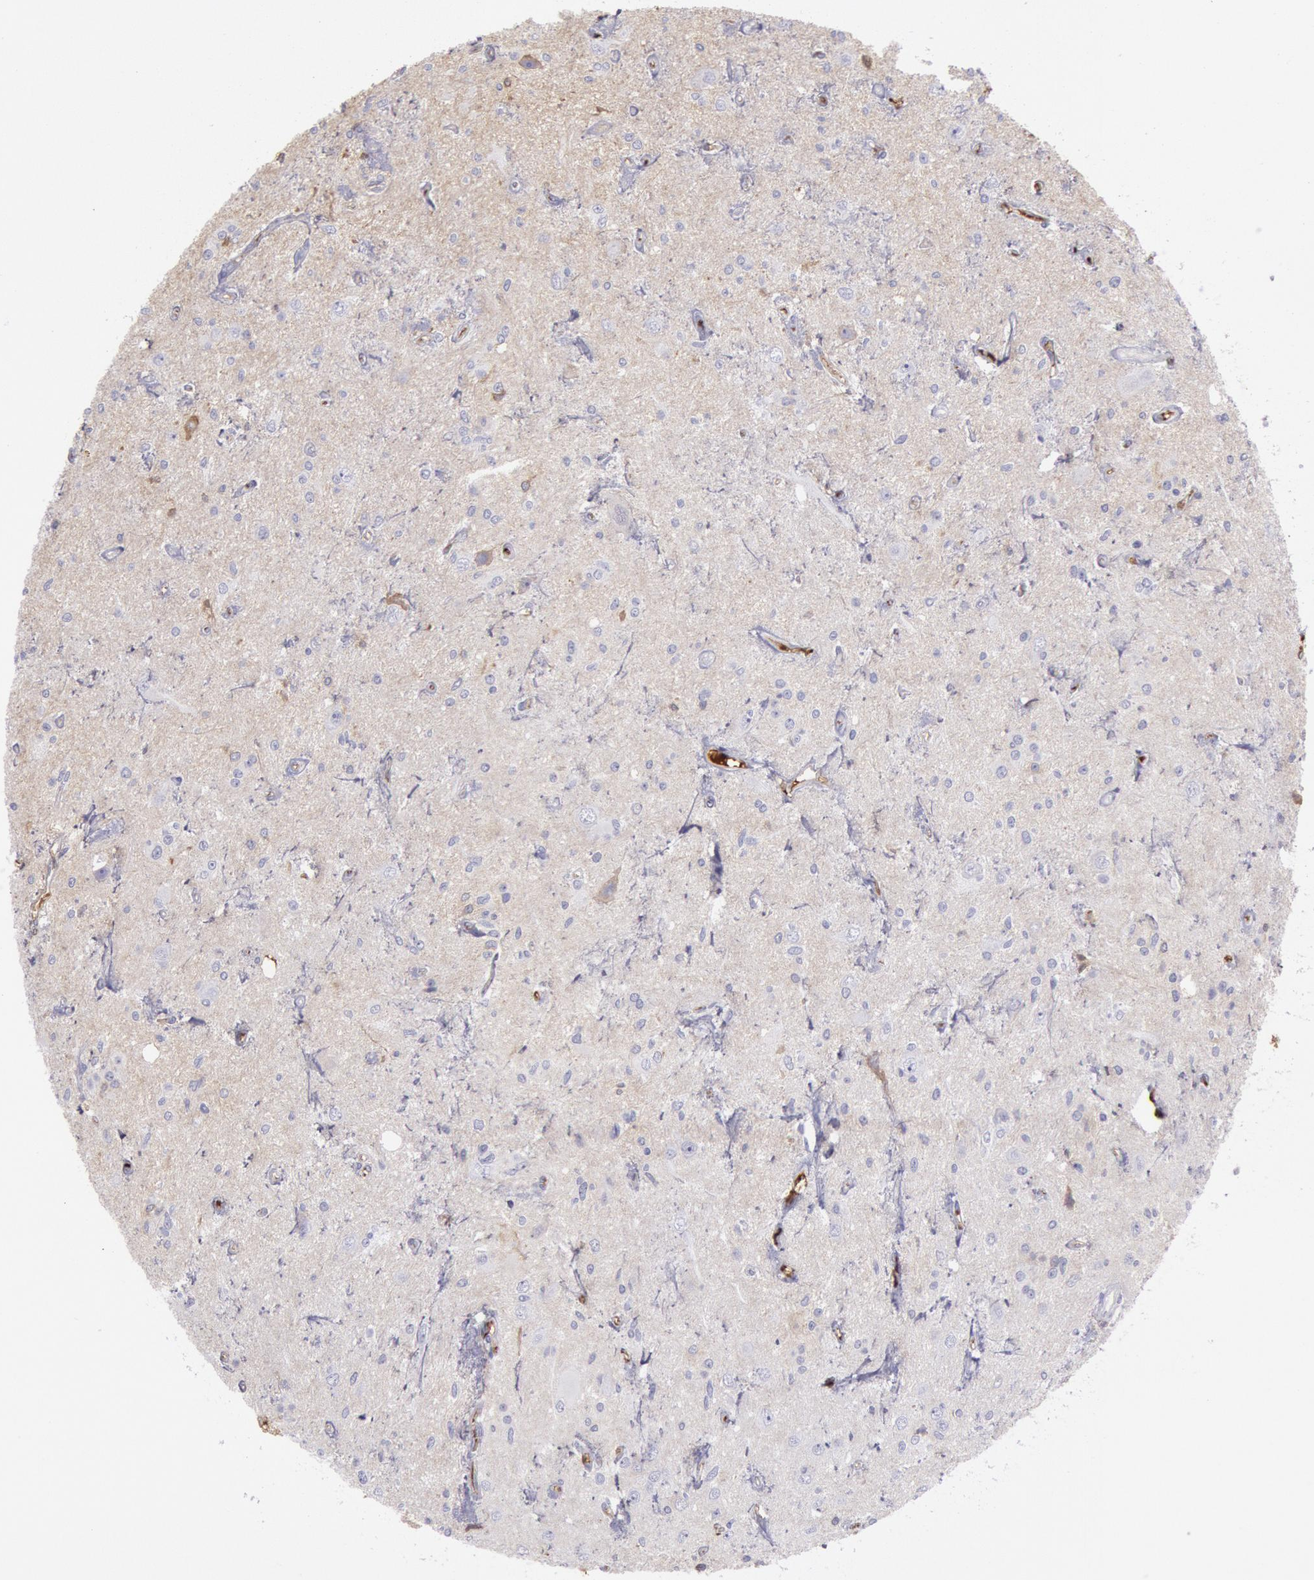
{"staining": {"intensity": "negative", "quantity": "none", "location": "none"}, "tissue": "glioma", "cell_type": "Tumor cells", "image_type": "cancer", "snomed": [{"axis": "morphology", "description": "Glioma, malignant, Low grade"}, {"axis": "topography", "description": "Brain"}], "caption": "DAB immunohistochemical staining of human glioma exhibits no significant staining in tumor cells.", "gene": "IGHG1", "patient": {"sex": "female", "age": 15}}